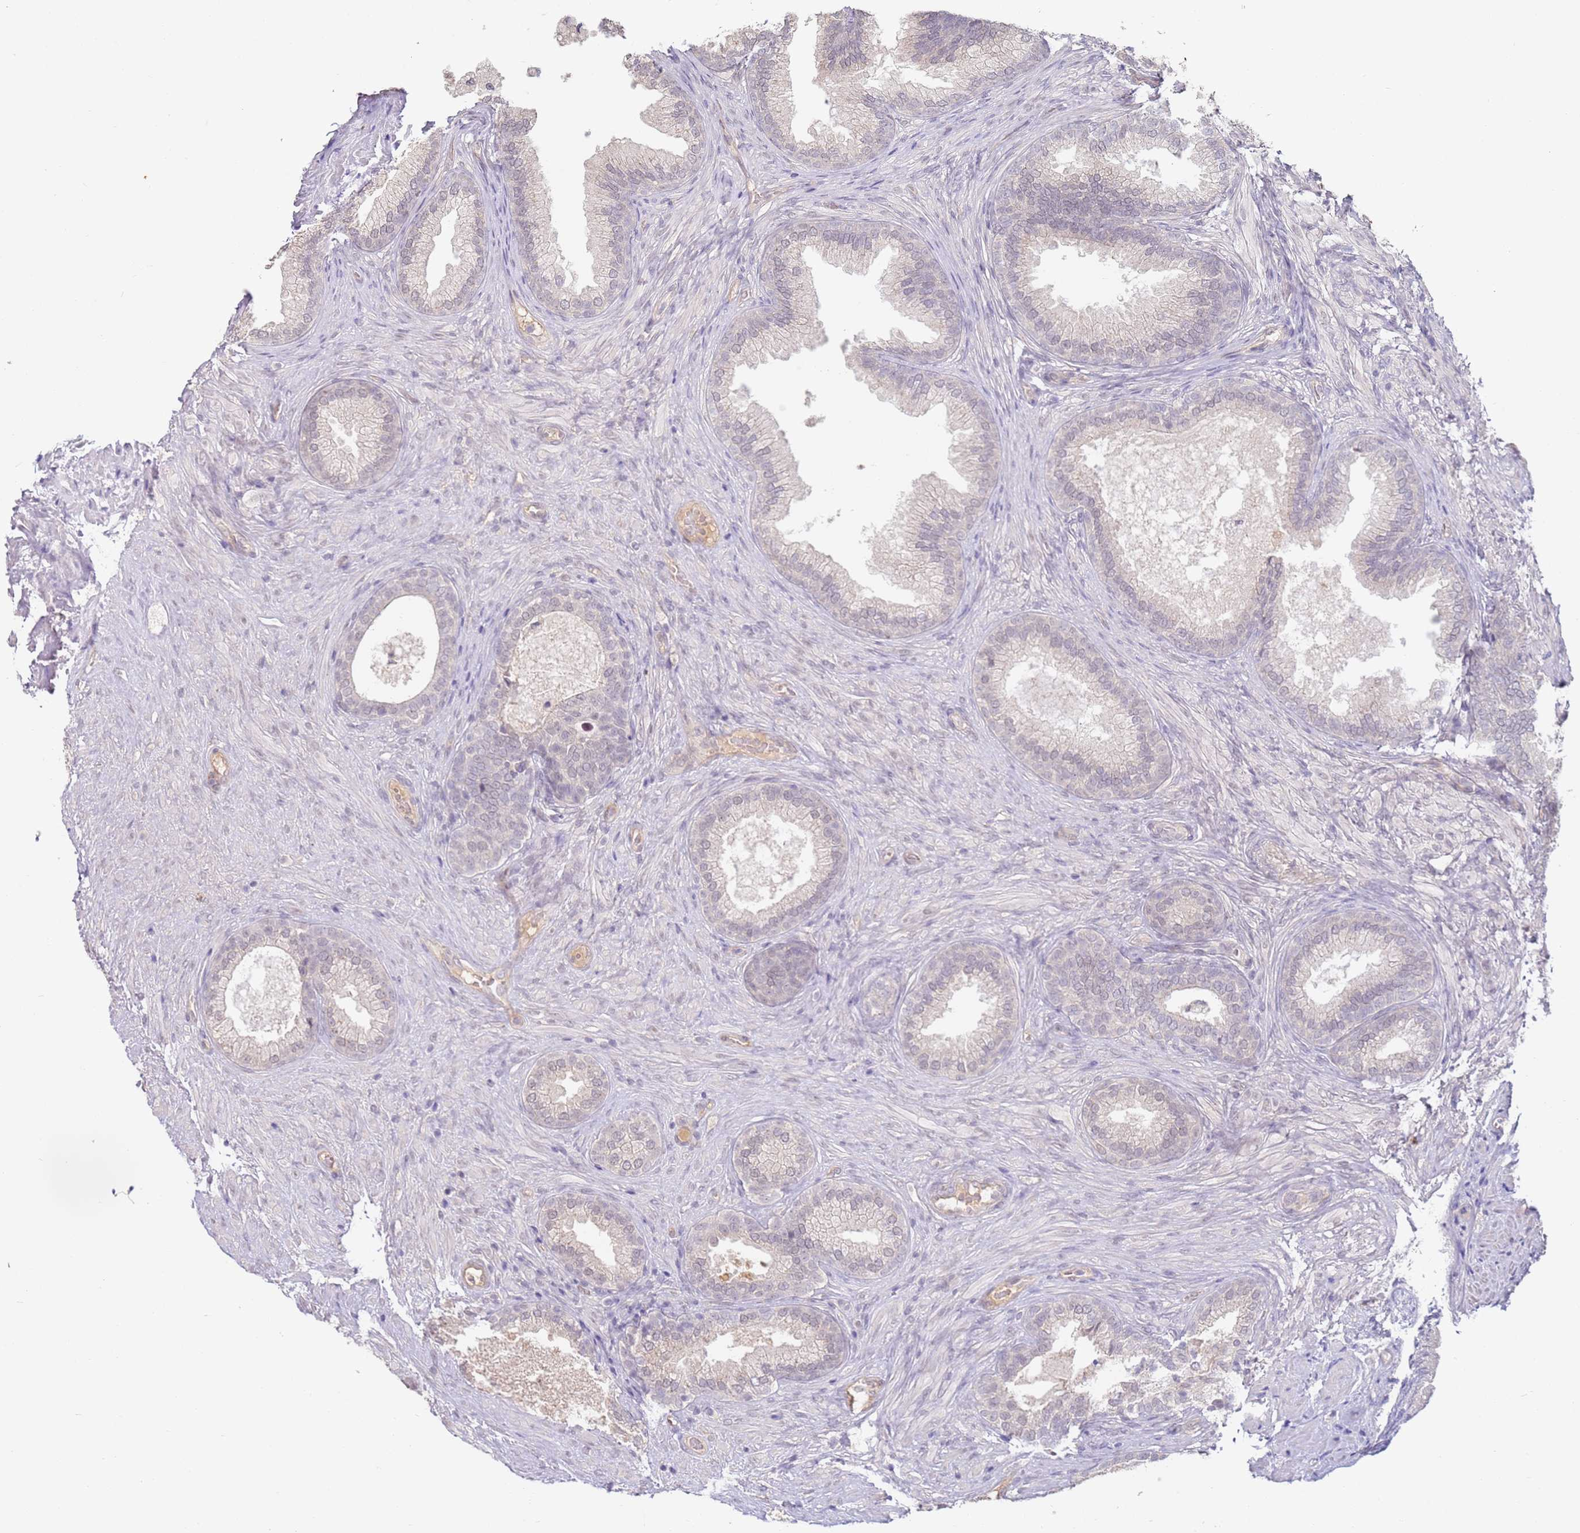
{"staining": {"intensity": "weak", "quantity": "<25%", "location": "cytoplasmic/membranous"}, "tissue": "prostate", "cell_type": "Glandular cells", "image_type": "normal", "snomed": [{"axis": "morphology", "description": "Normal tissue, NOS"}, {"axis": "topography", "description": "Prostate"}], "caption": "This is a image of immunohistochemistry staining of unremarkable prostate, which shows no expression in glandular cells.", "gene": "WDR93", "patient": {"sex": "male", "age": 76}}